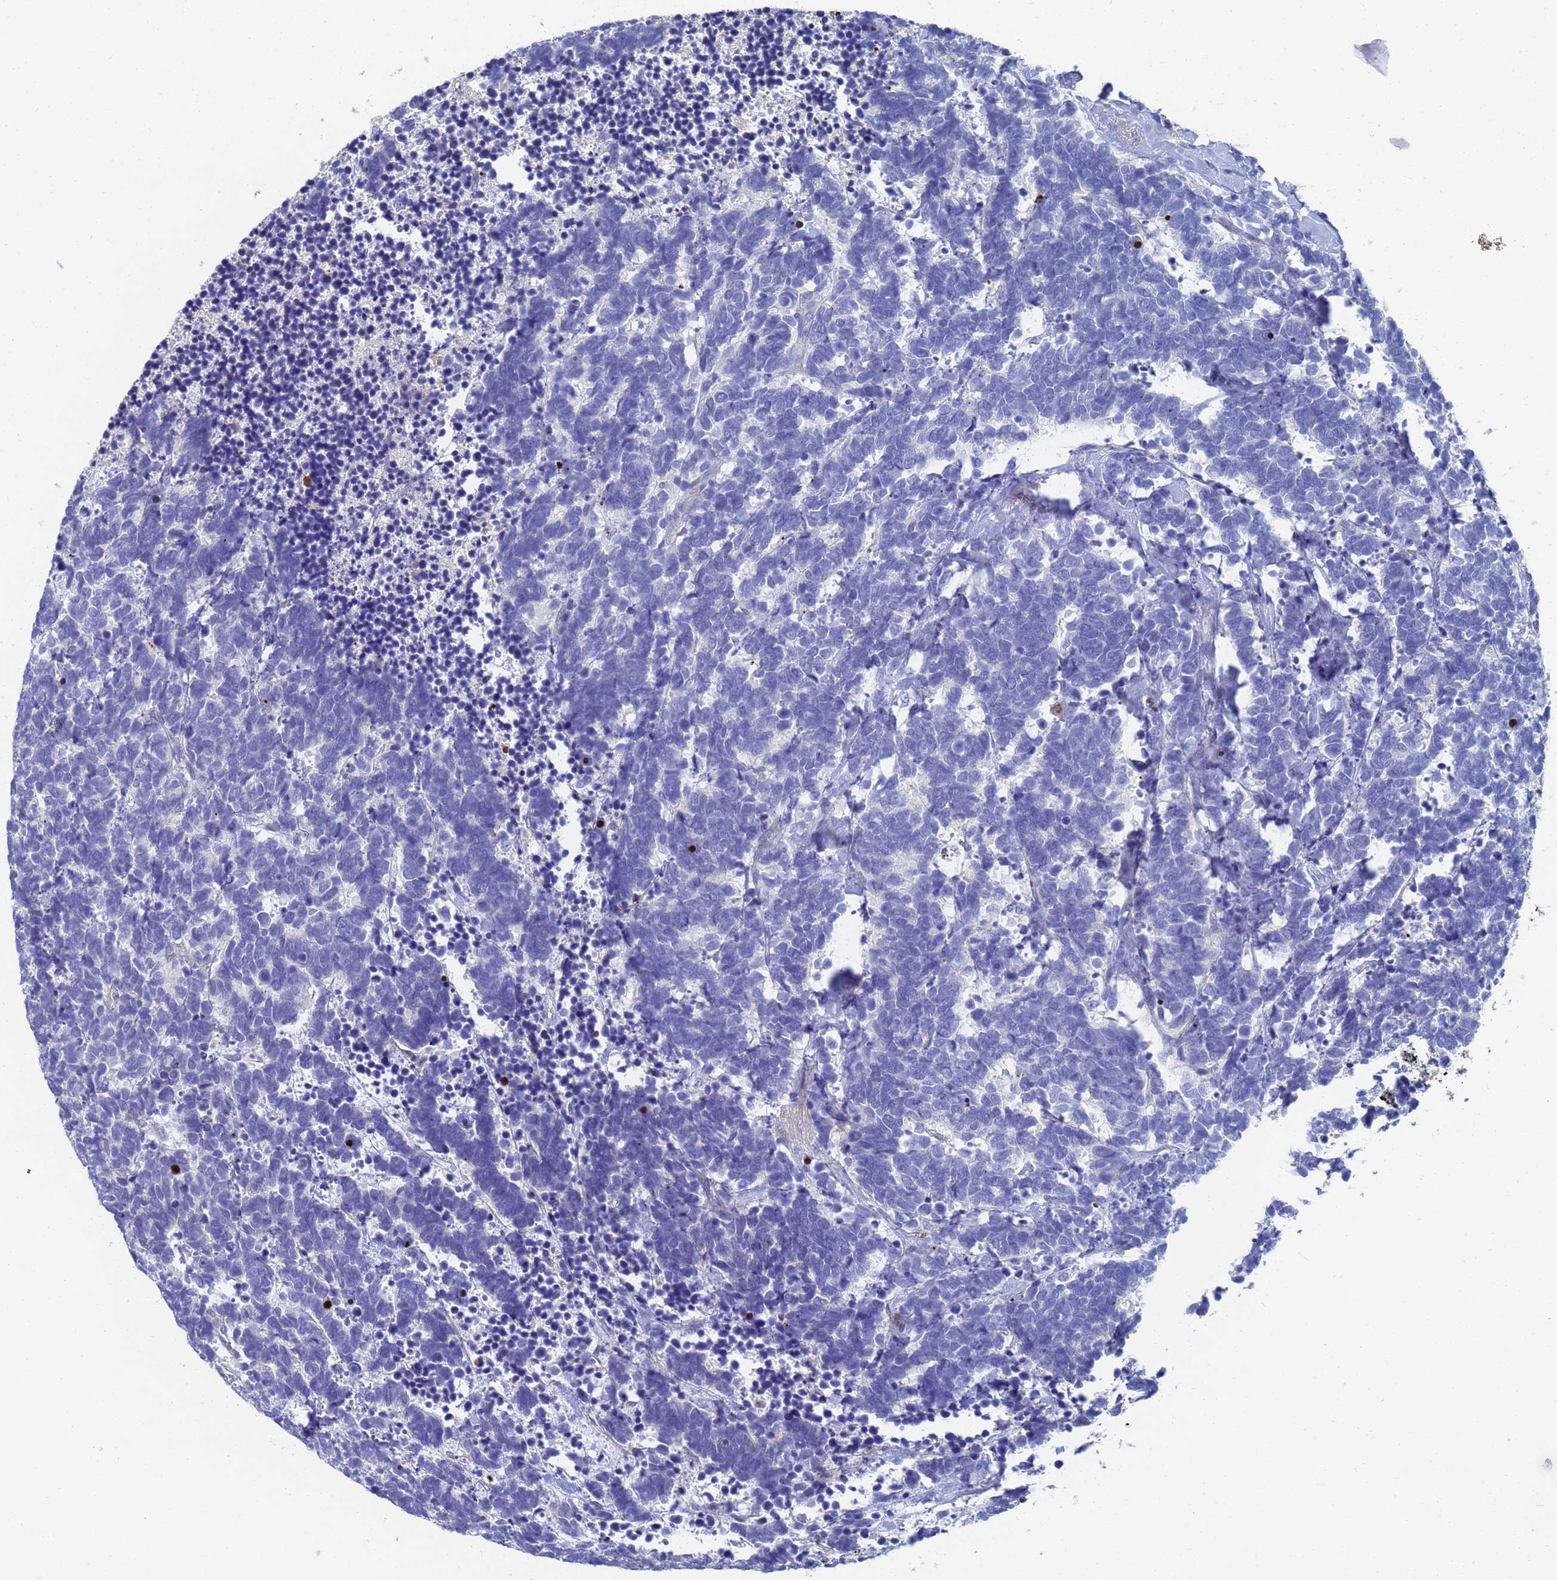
{"staining": {"intensity": "negative", "quantity": "none", "location": "none"}, "tissue": "carcinoid", "cell_type": "Tumor cells", "image_type": "cancer", "snomed": [{"axis": "morphology", "description": "Carcinoma, NOS"}, {"axis": "morphology", "description": "Carcinoid, malignant, NOS"}, {"axis": "topography", "description": "Urinary bladder"}], "caption": "High power microscopy photomicrograph of an immunohistochemistry histopathology image of carcinoid (malignant), revealing no significant positivity in tumor cells.", "gene": "LBX2", "patient": {"sex": "male", "age": 57}}